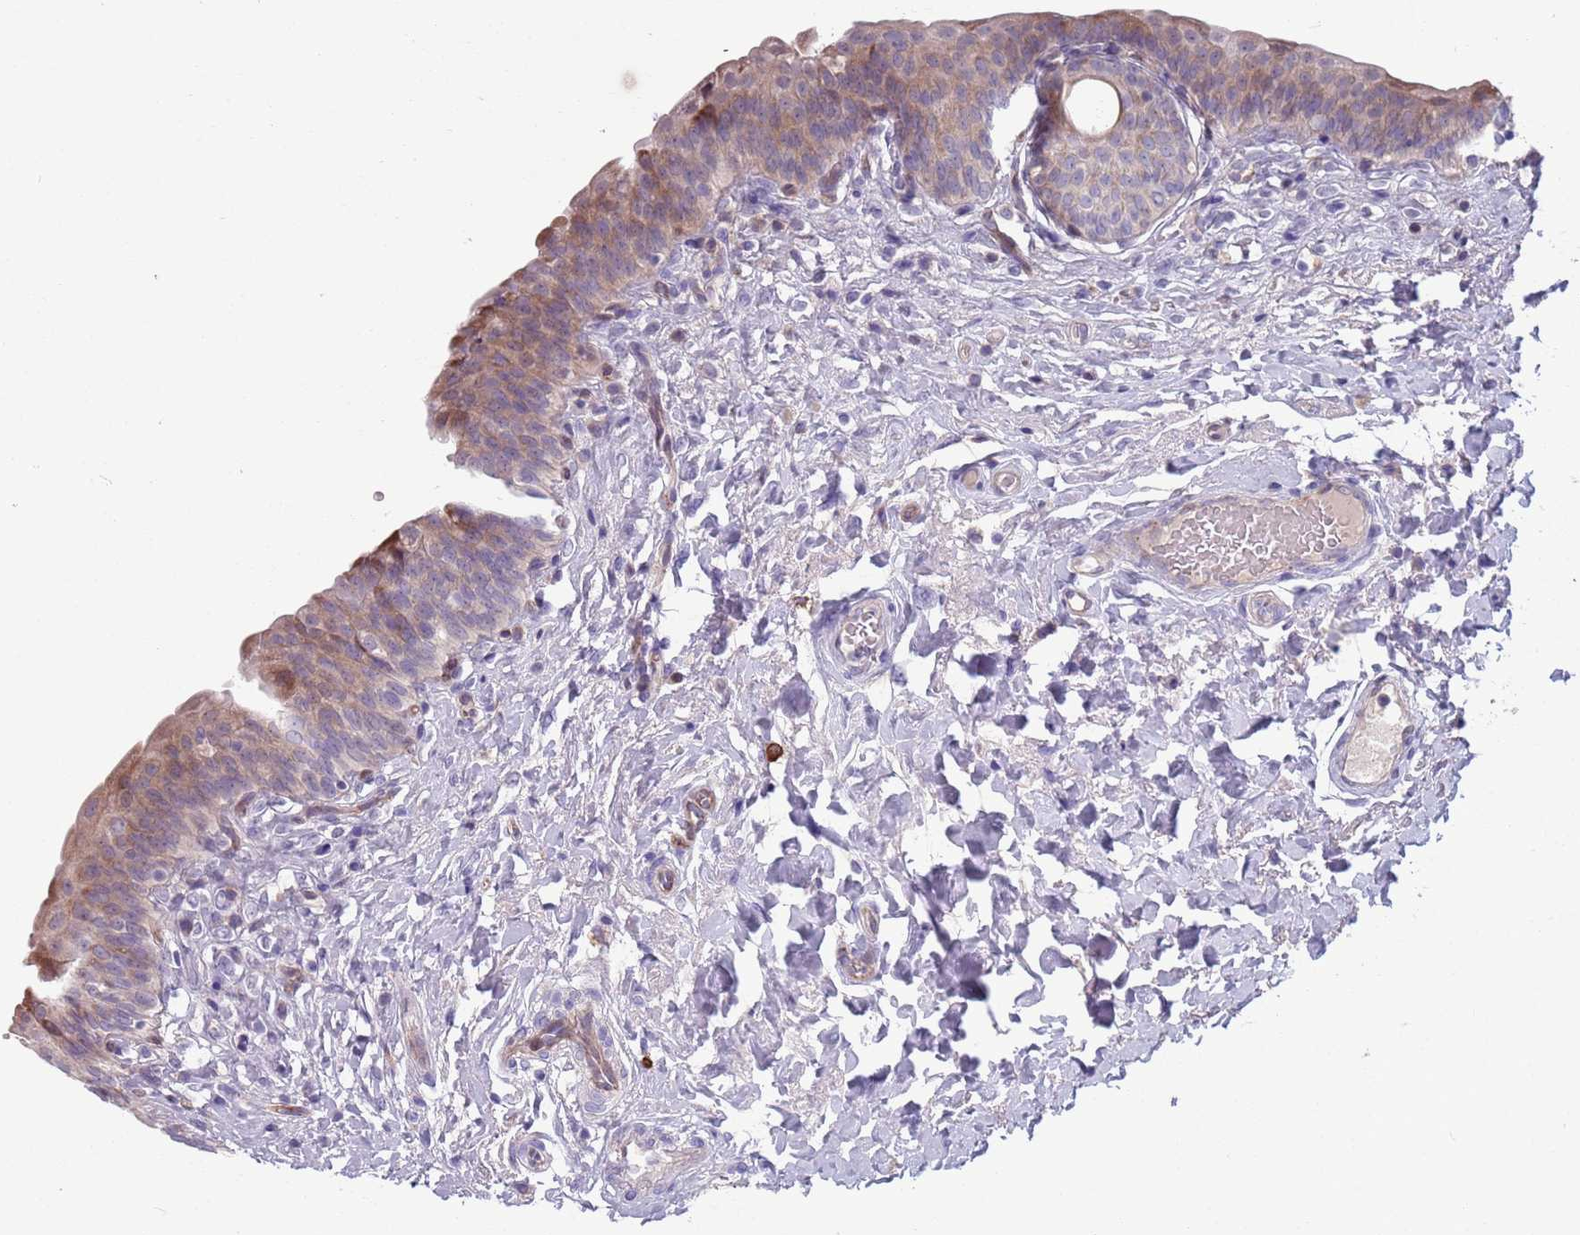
{"staining": {"intensity": "moderate", "quantity": "25%-75%", "location": "cytoplasmic/membranous"}, "tissue": "urinary bladder", "cell_type": "Urothelial cells", "image_type": "normal", "snomed": [{"axis": "morphology", "description": "Normal tissue, NOS"}, {"axis": "topography", "description": "Urinary bladder"}], "caption": "This histopathology image reveals immunohistochemistry staining of benign urinary bladder, with medium moderate cytoplasmic/membranous positivity in about 25%-75% of urothelial cells.", "gene": "TYW1B", "patient": {"sex": "male", "age": 83}}